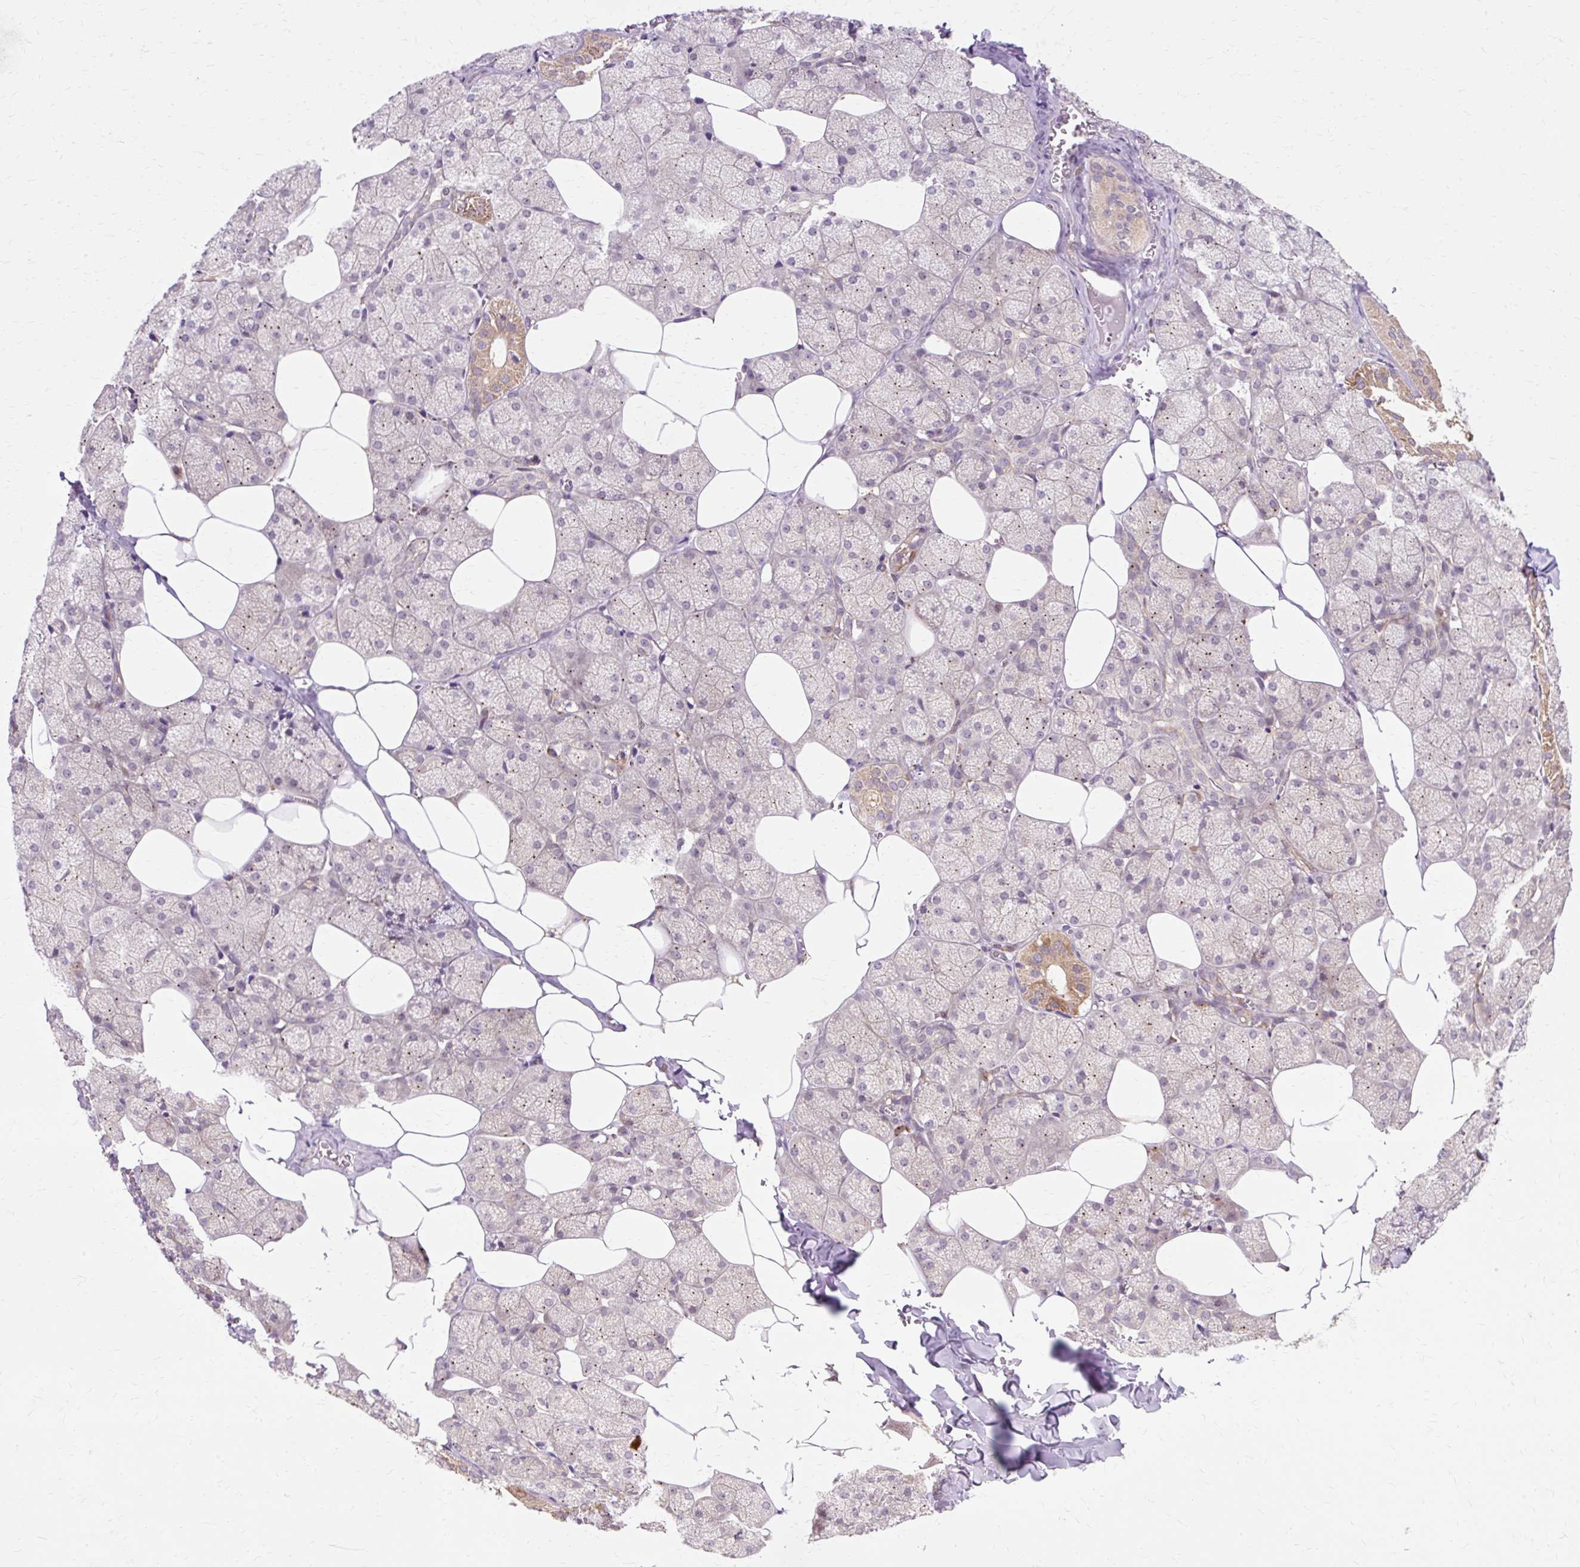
{"staining": {"intensity": "moderate", "quantity": "25%-75%", "location": "cytoplasmic/membranous"}, "tissue": "salivary gland", "cell_type": "Glandular cells", "image_type": "normal", "snomed": [{"axis": "morphology", "description": "Normal tissue, NOS"}, {"axis": "topography", "description": "Salivary gland"}, {"axis": "topography", "description": "Peripheral nerve tissue"}], "caption": "A histopathology image of salivary gland stained for a protein displays moderate cytoplasmic/membranous brown staining in glandular cells.", "gene": "GEMIN2", "patient": {"sex": "male", "age": 38}}